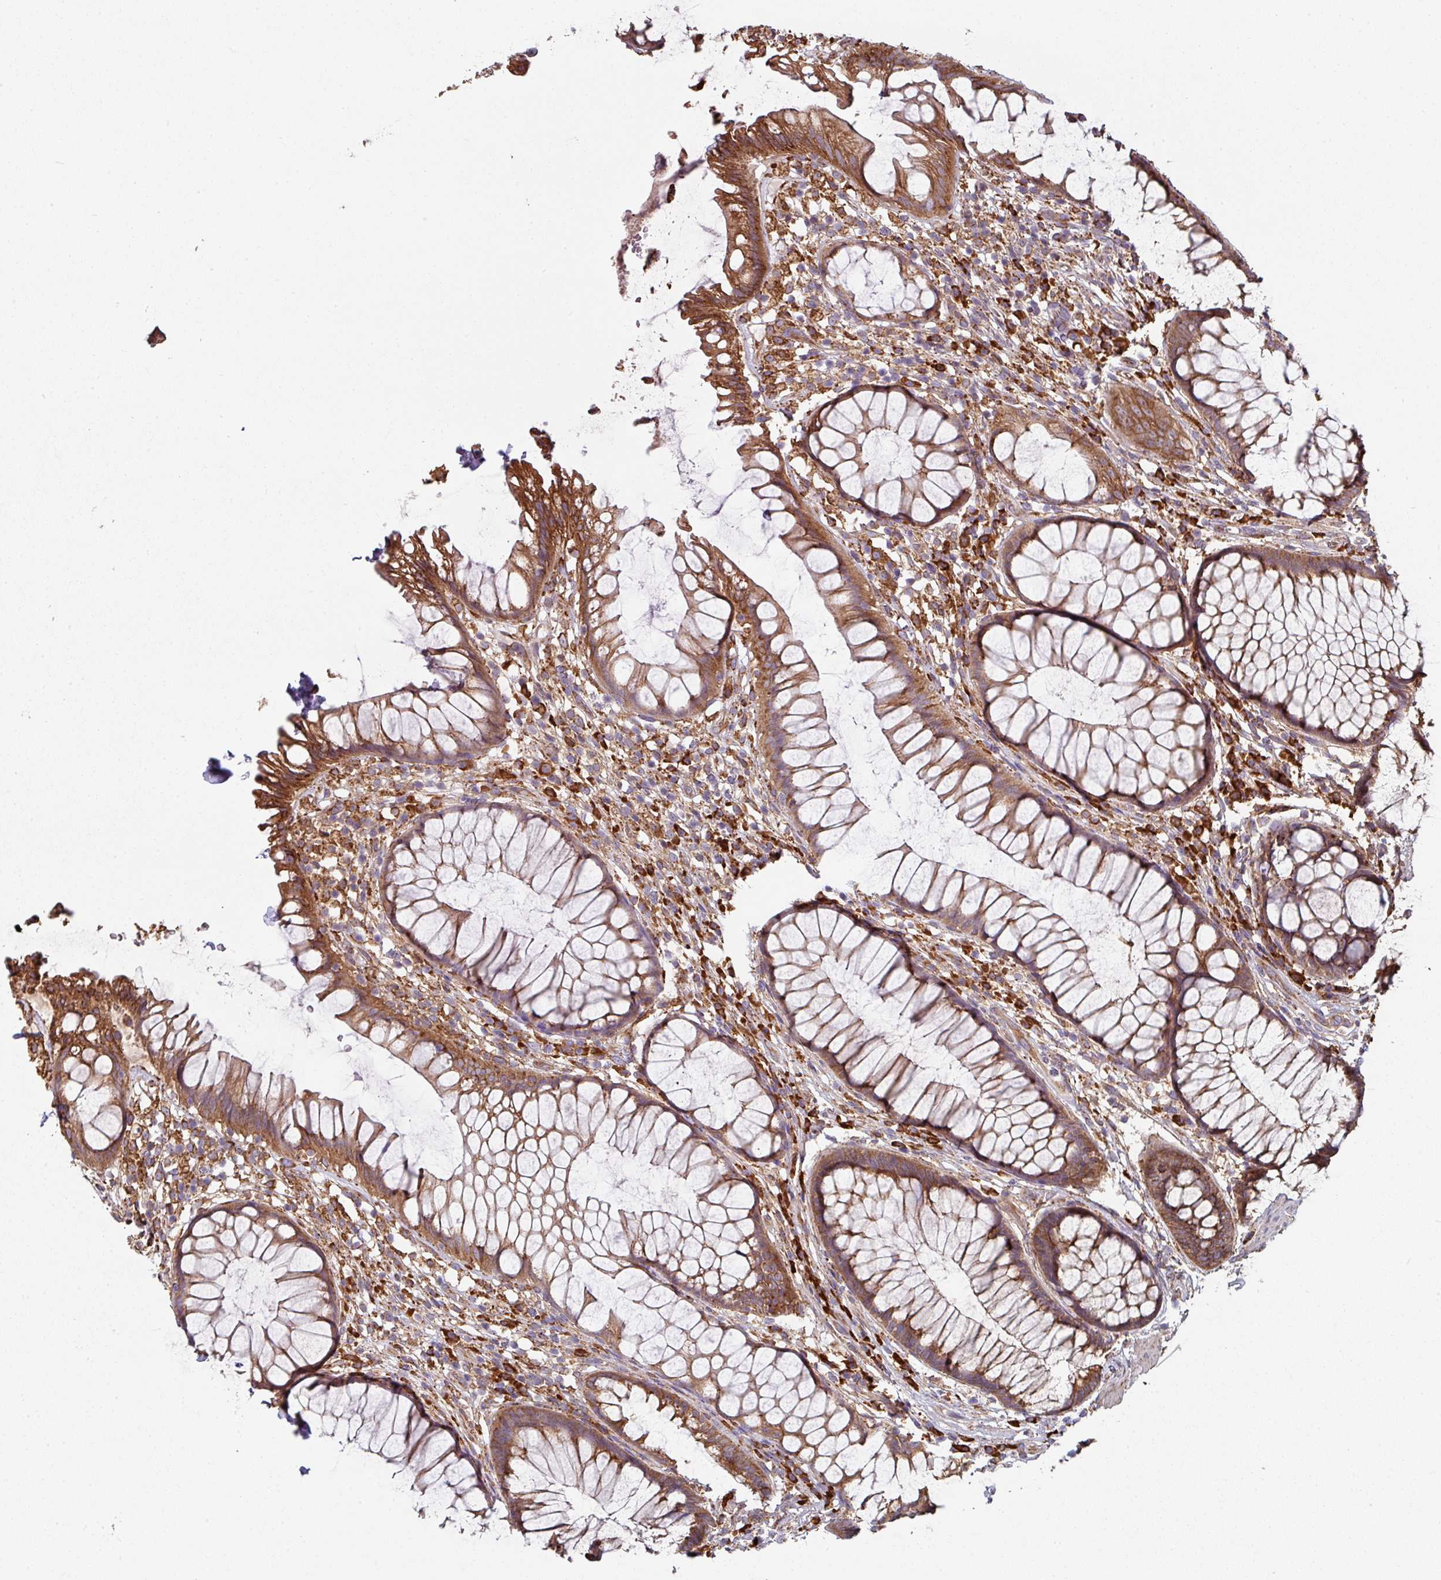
{"staining": {"intensity": "moderate", "quantity": ">75%", "location": "cytoplasmic/membranous"}, "tissue": "rectum", "cell_type": "Glandular cells", "image_type": "normal", "snomed": [{"axis": "morphology", "description": "Normal tissue, NOS"}, {"axis": "topography", "description": "Smooth muscle"}, {"axis": "topography", "description": "Rectum"}], "caption": "Immunohistochemical staining of normal rectum displays moderate cytoplasmic/membranous protein expression in about >75% of glandular cells.", "gene": "FAT4", "patient": {"sex": "male", "age": 53}}